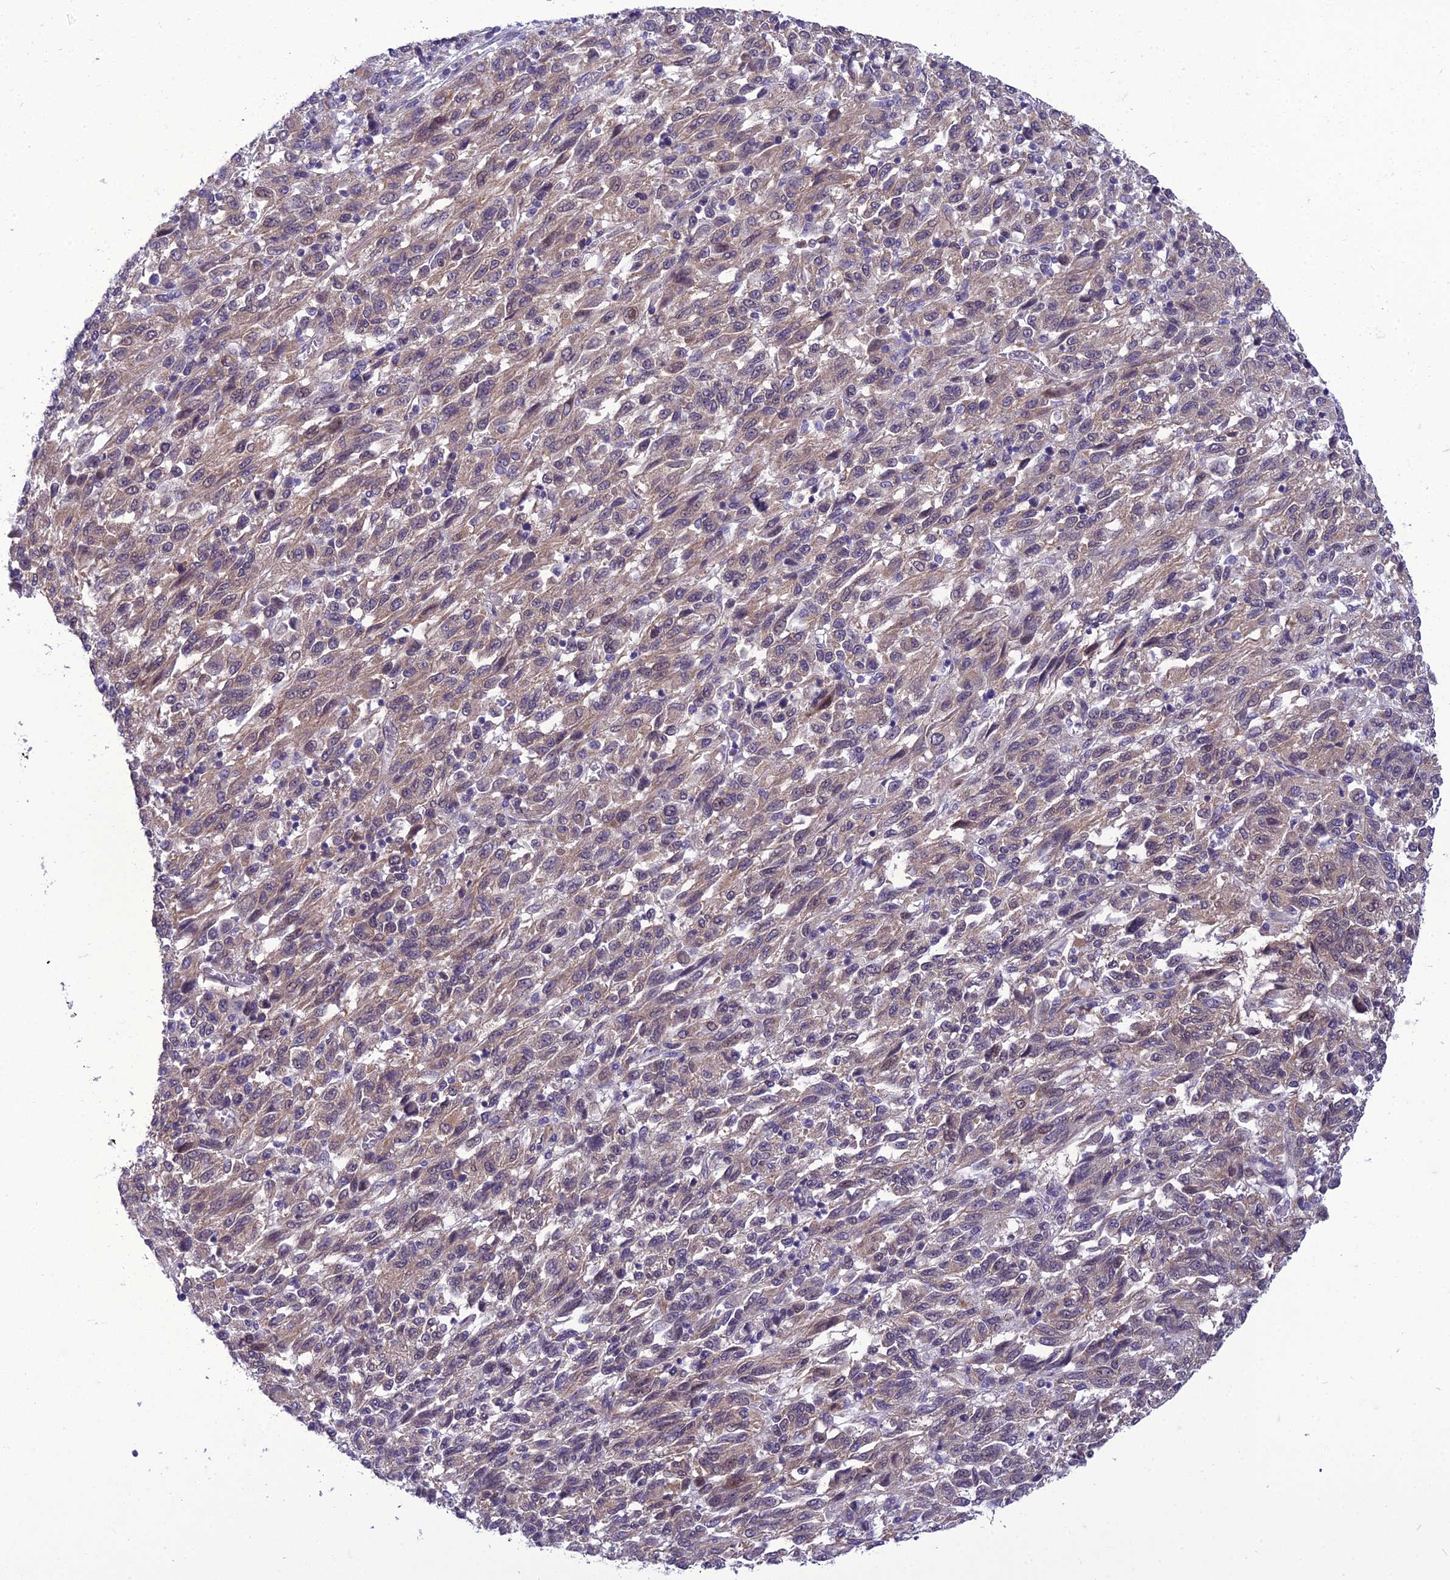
{"staining": {"intensity": "weak", "quantity": "25%-75%", "location": "cytoplasmic/membranous"}, "tissue": "melanoma", "cell_type": "Tumor cells", "image_type": "cancer", "snomed": [{"axis": "morphology", "description": "Malignant melanoma, Metastatic site"}, {"axis": "topography", "description": "Lung"}], "caption": "Human malignant melanoma (metastatic site) stained with a protein marker displays weak staining in tumor cells.", "gene": "GAB4", "patient": {"sex": "male", "age": 64}}